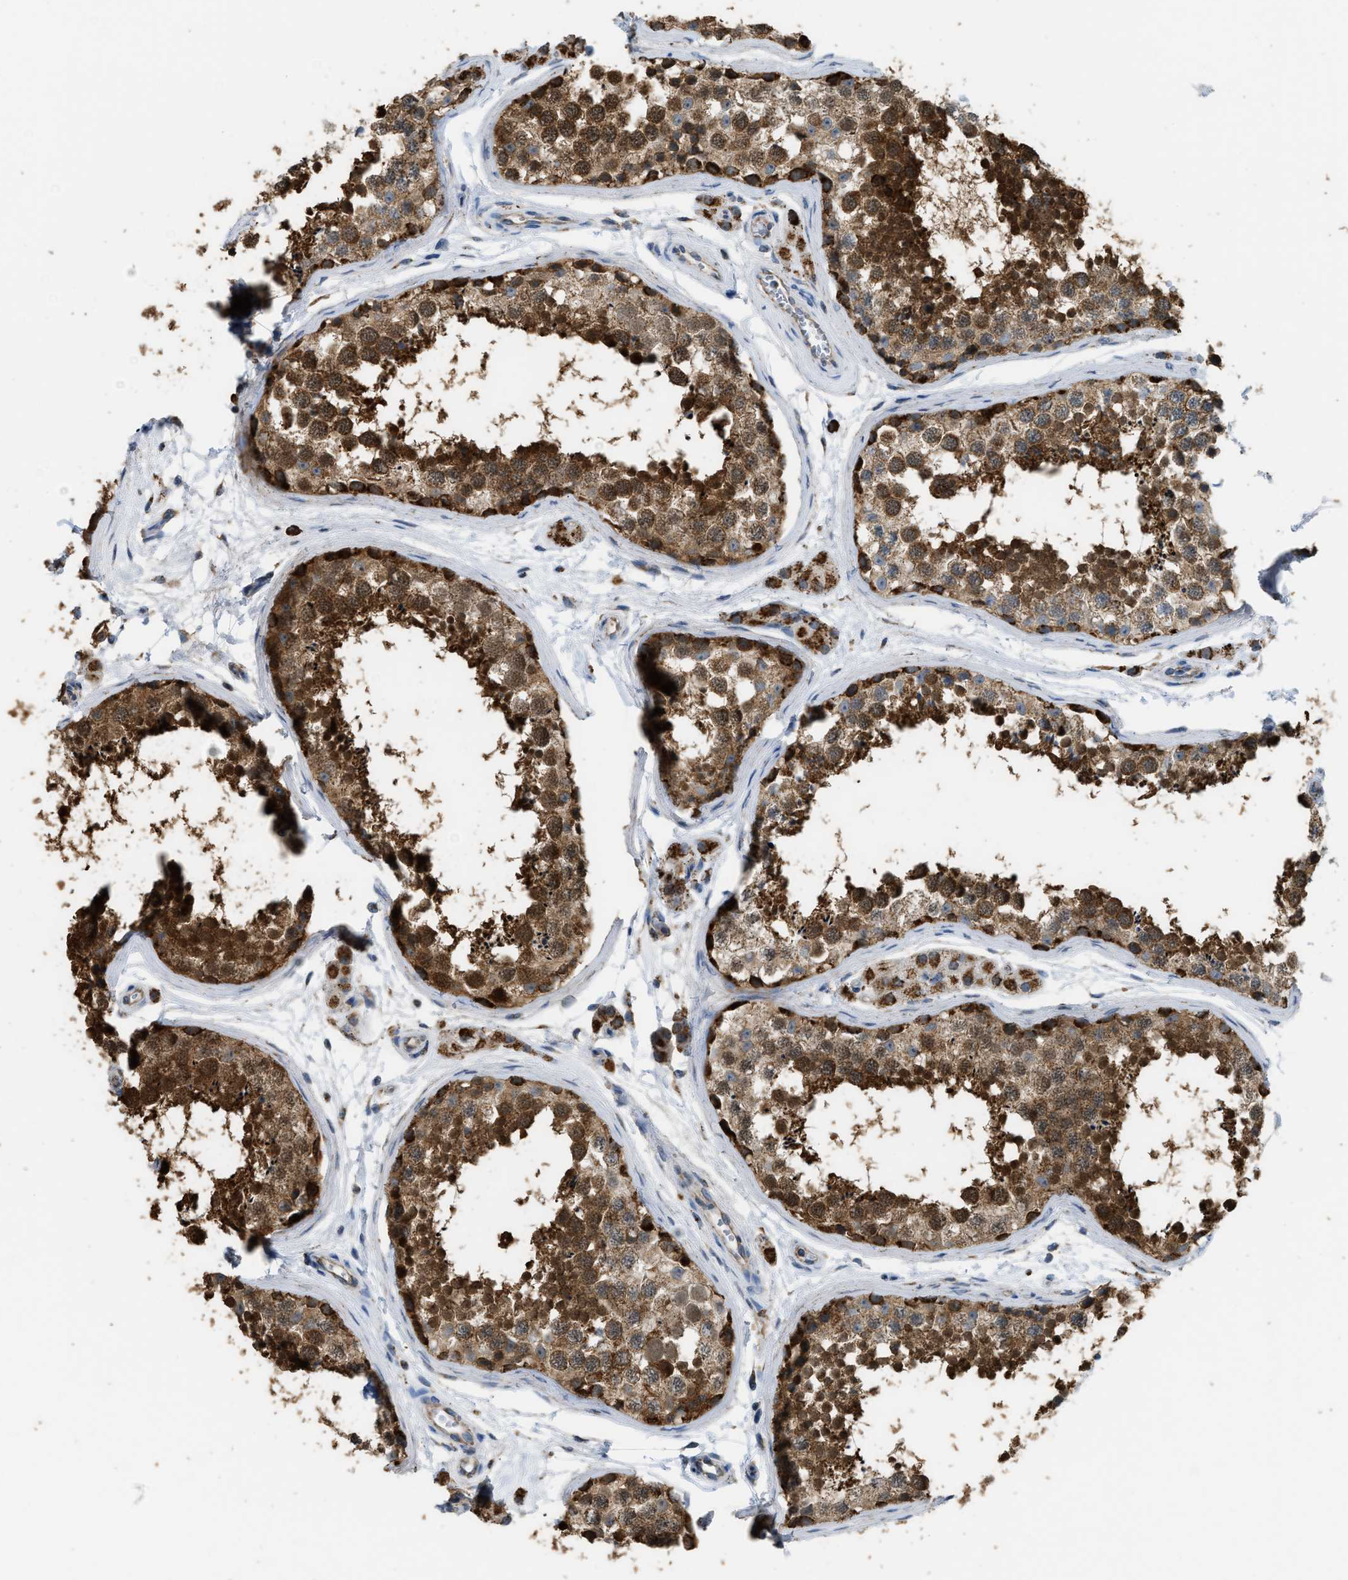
{"staining": {"intensity": "strong", "quantity": ">75%", "location": "cytoplasmic/membranous"}, "tissue": "testis", "cell_type": "Cells in seminiferous ducts", "image_type": "normal", "snomed": [{"axis": "morphology", "description": "Normal tissue, NOS"}, {"axis": "topography", "description": "Testis"}], "caption": "Immunohistochemical staining of unremarkable testis exhibits >75% levels of strong cytoplasmic/membranous protein positivity in about >75% of cells in seminiferous ducts.", "gene": "ETFB", "patient": {"sex": "male", "age": 56}}